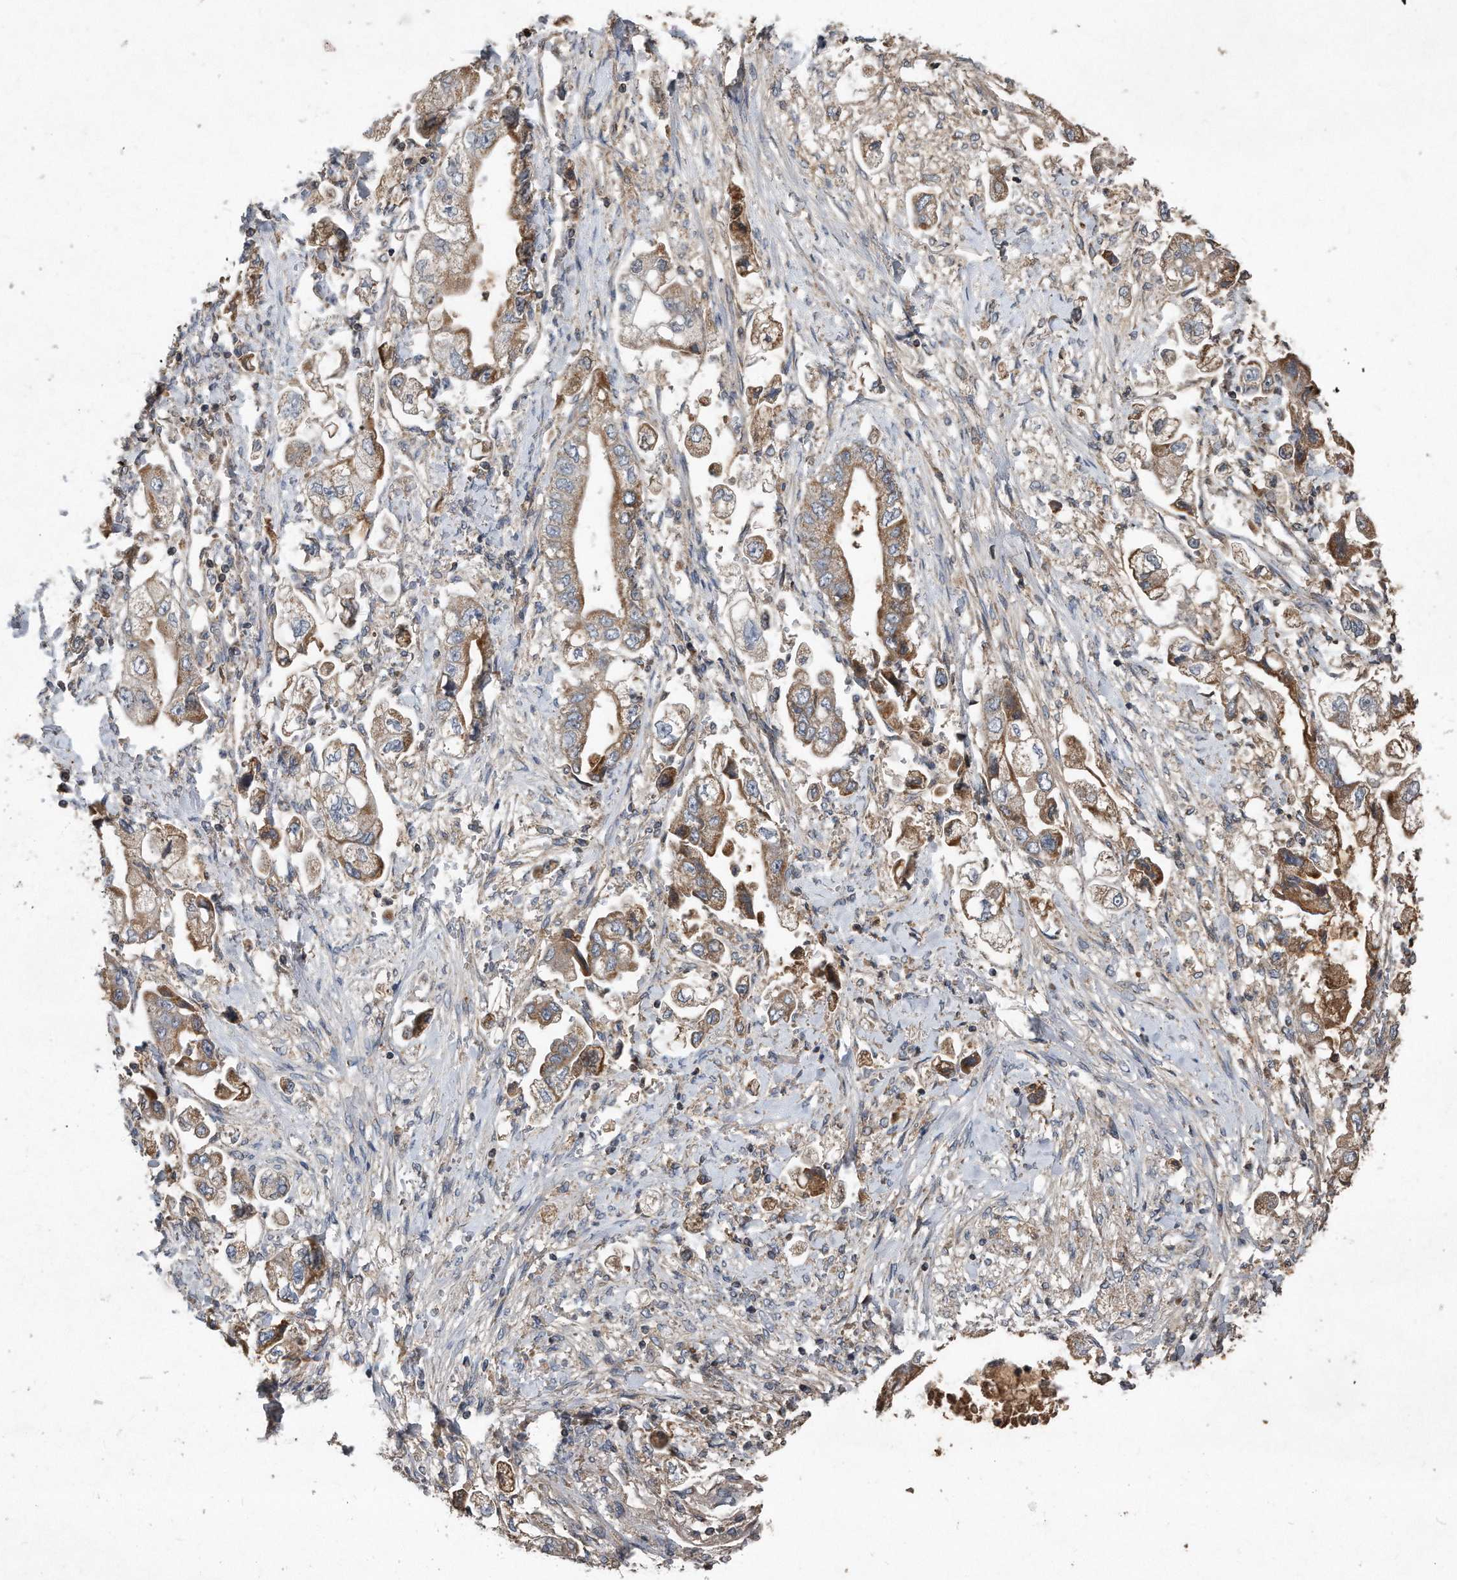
{"staining": {"intensity": "moderate", "quantity": ">75%", "location": "cytoplasmic/membranous"}, "tissue": "stomach cancer", "cell_type": "Tumor cells", "image_type": "cancer", "snomed": [{"axis": "morphology", "description": "Adenocarcinoma, NOS"}, {"axis": "topography", "description": "Stomach"}], "caption": "Protein staining reveals moderate cytoplasmic/membranous expression in approximately >75% of tumor cells in stomach cancer (adenocarcinoma).", "gene": "SDHA", "patient": {"sex": "male", "age": 62}}